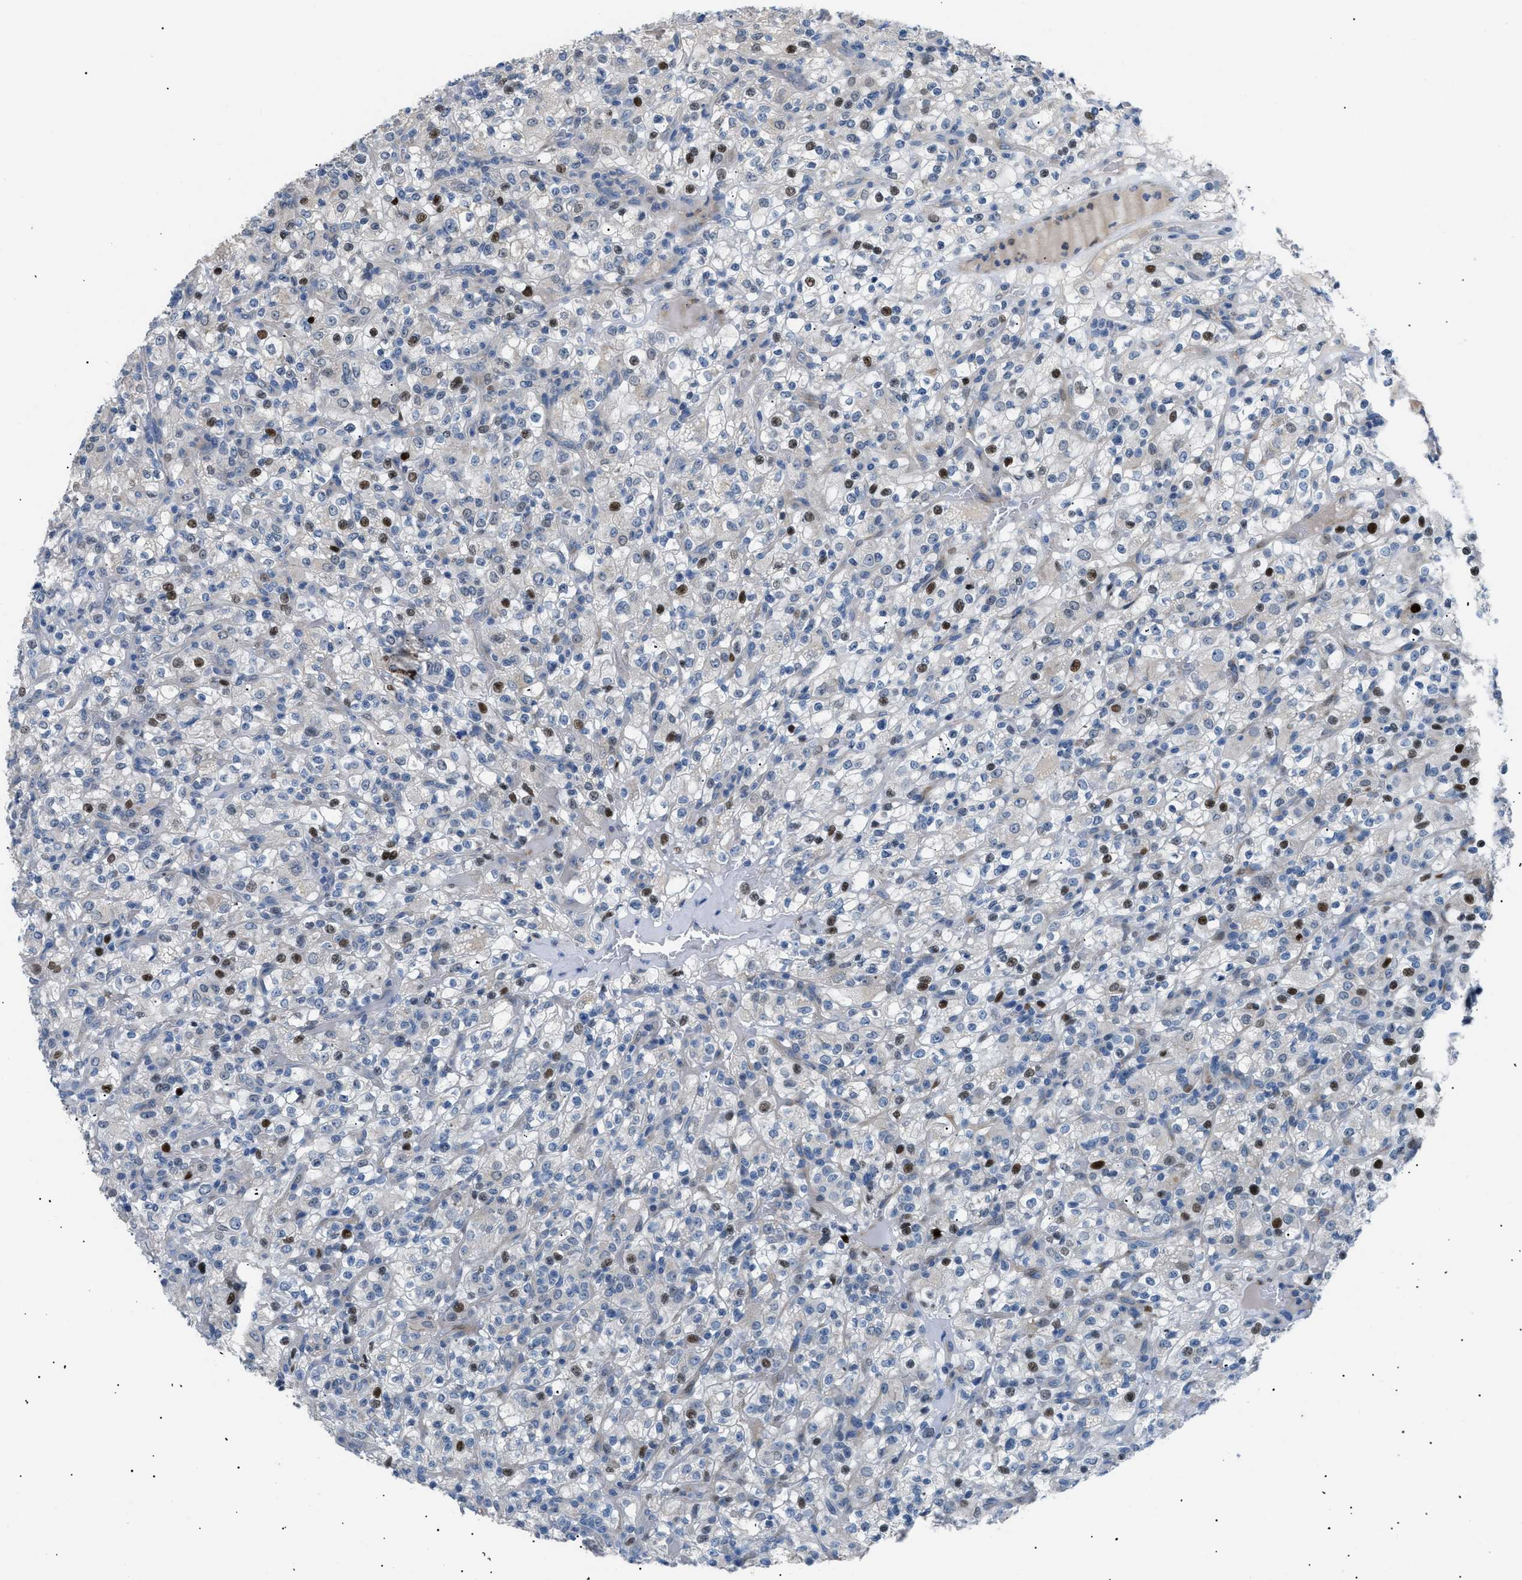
{"staining": {"intensity": "strong", "quantity": "<25%", "location": "nuclear"}, "tissue": "renal cancer", "cell_type": "Tumor cells", "image_type": "cancer", "snomed": [{"axis": "morphology", "description": "Normal tissue, NOS"}, {"axis": "morphology", "description": "Adenocarcinoma, NOS"}, {"axis": "topography", "description": "Kidney"}], "caption": "Tumor cells reveal strong nuclear expression in approximately <25% of cells in renal adenocarcinoma.", "gene": "ICA1", "patient": {"sex": "female", "age": 72}}